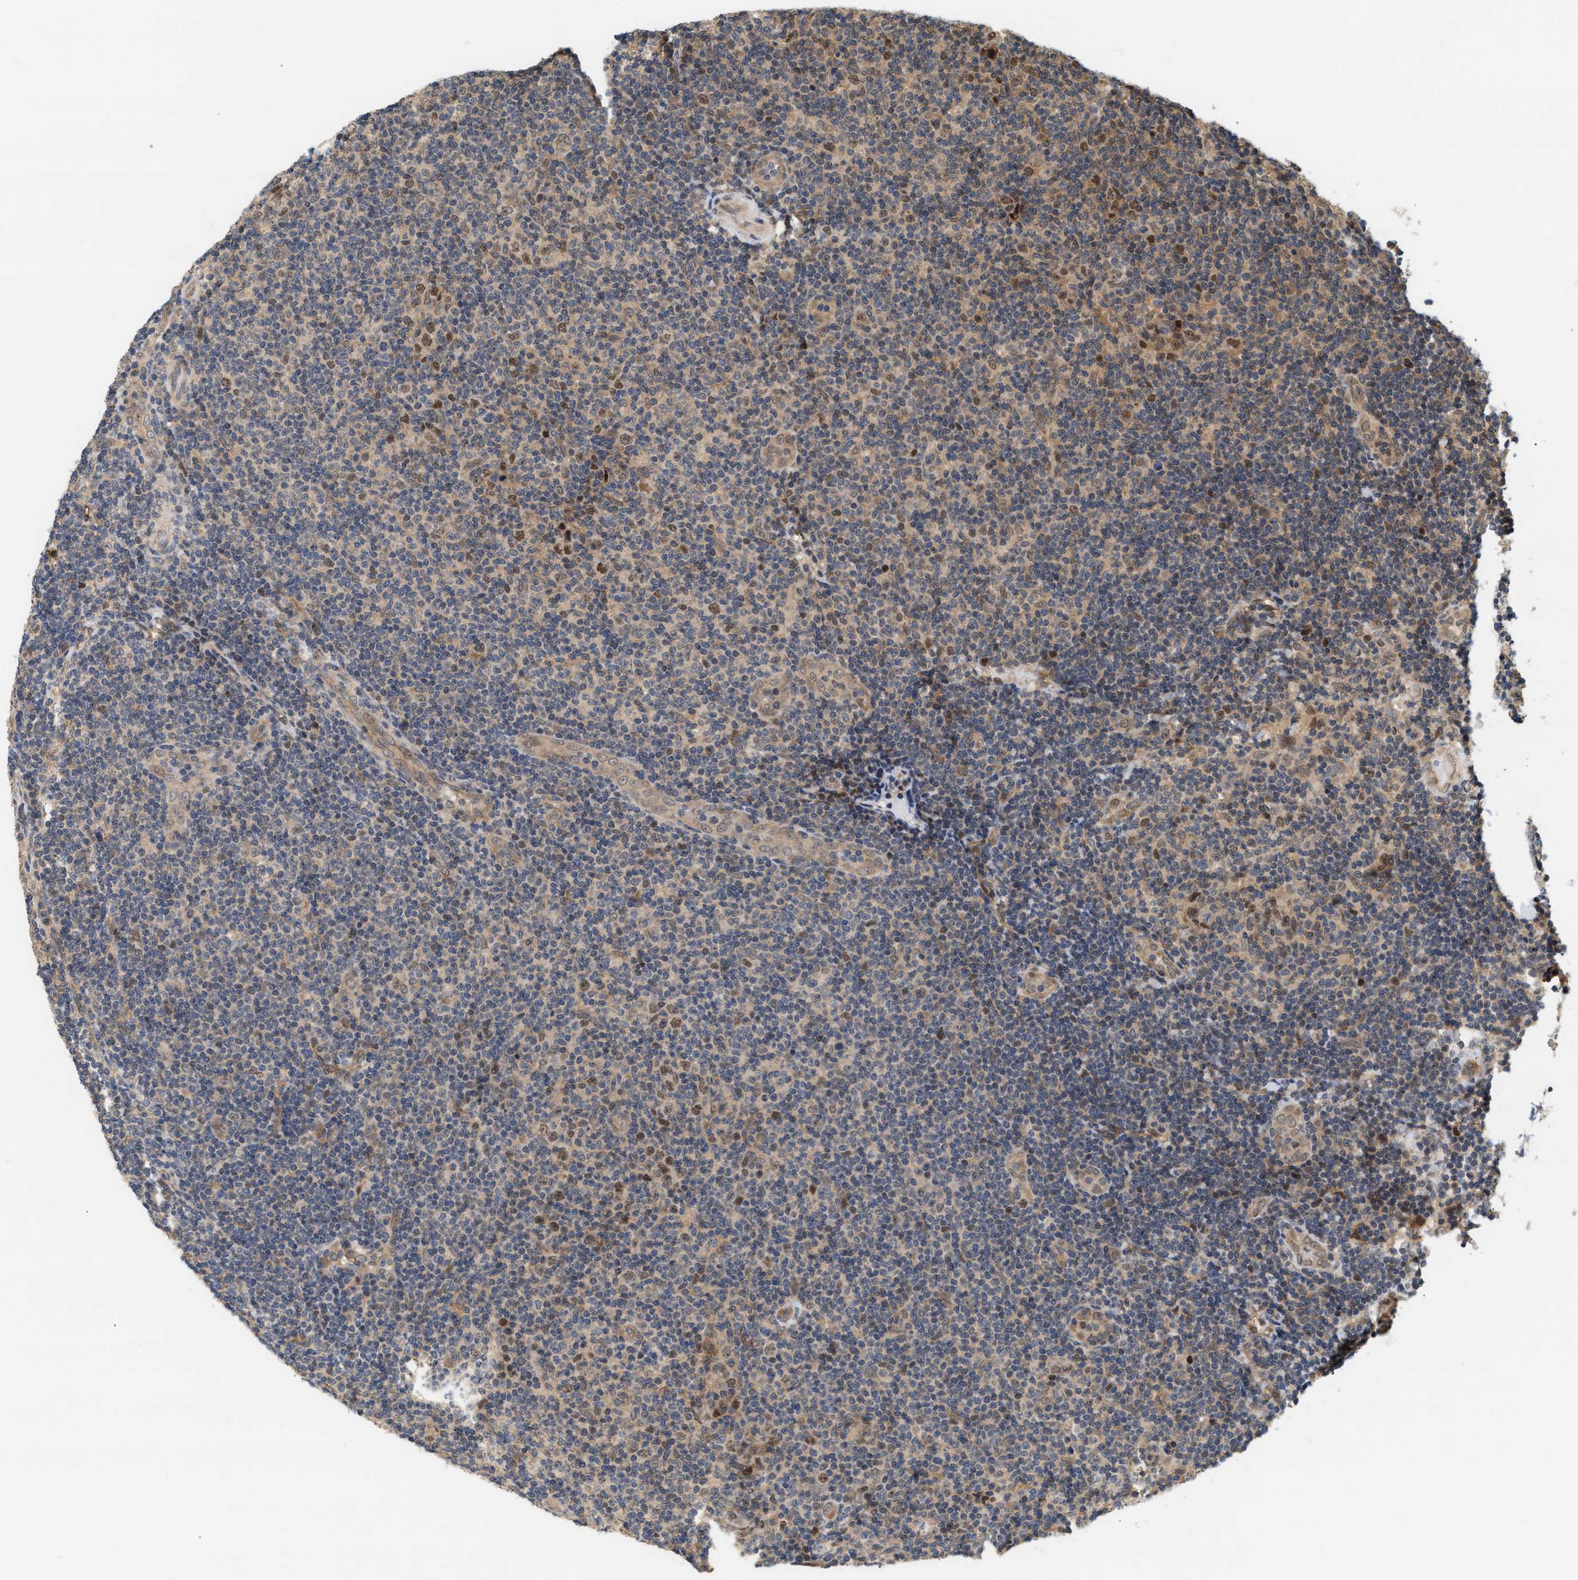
{"staining": {"intensity": "moderate", "quantity": "<25%", "location": "nuclear"}, "tissue": "lymphoma", "cell_type": "Tumor cells", "image_type": "cancer", "snomed": [{"axis": "morphology", "description": "Malignant lymphoma, non-Hodgkin's type, Low grade"}, {"axis": "topography", "description": "Lymph node"}], "caption": "Tumor cells demonstrate low levels of moderate nuclear staining in approximately <25% of cells in lymphoma.", "gene": "ABHD5", "patient": {"sex": "male", "age": 83}}